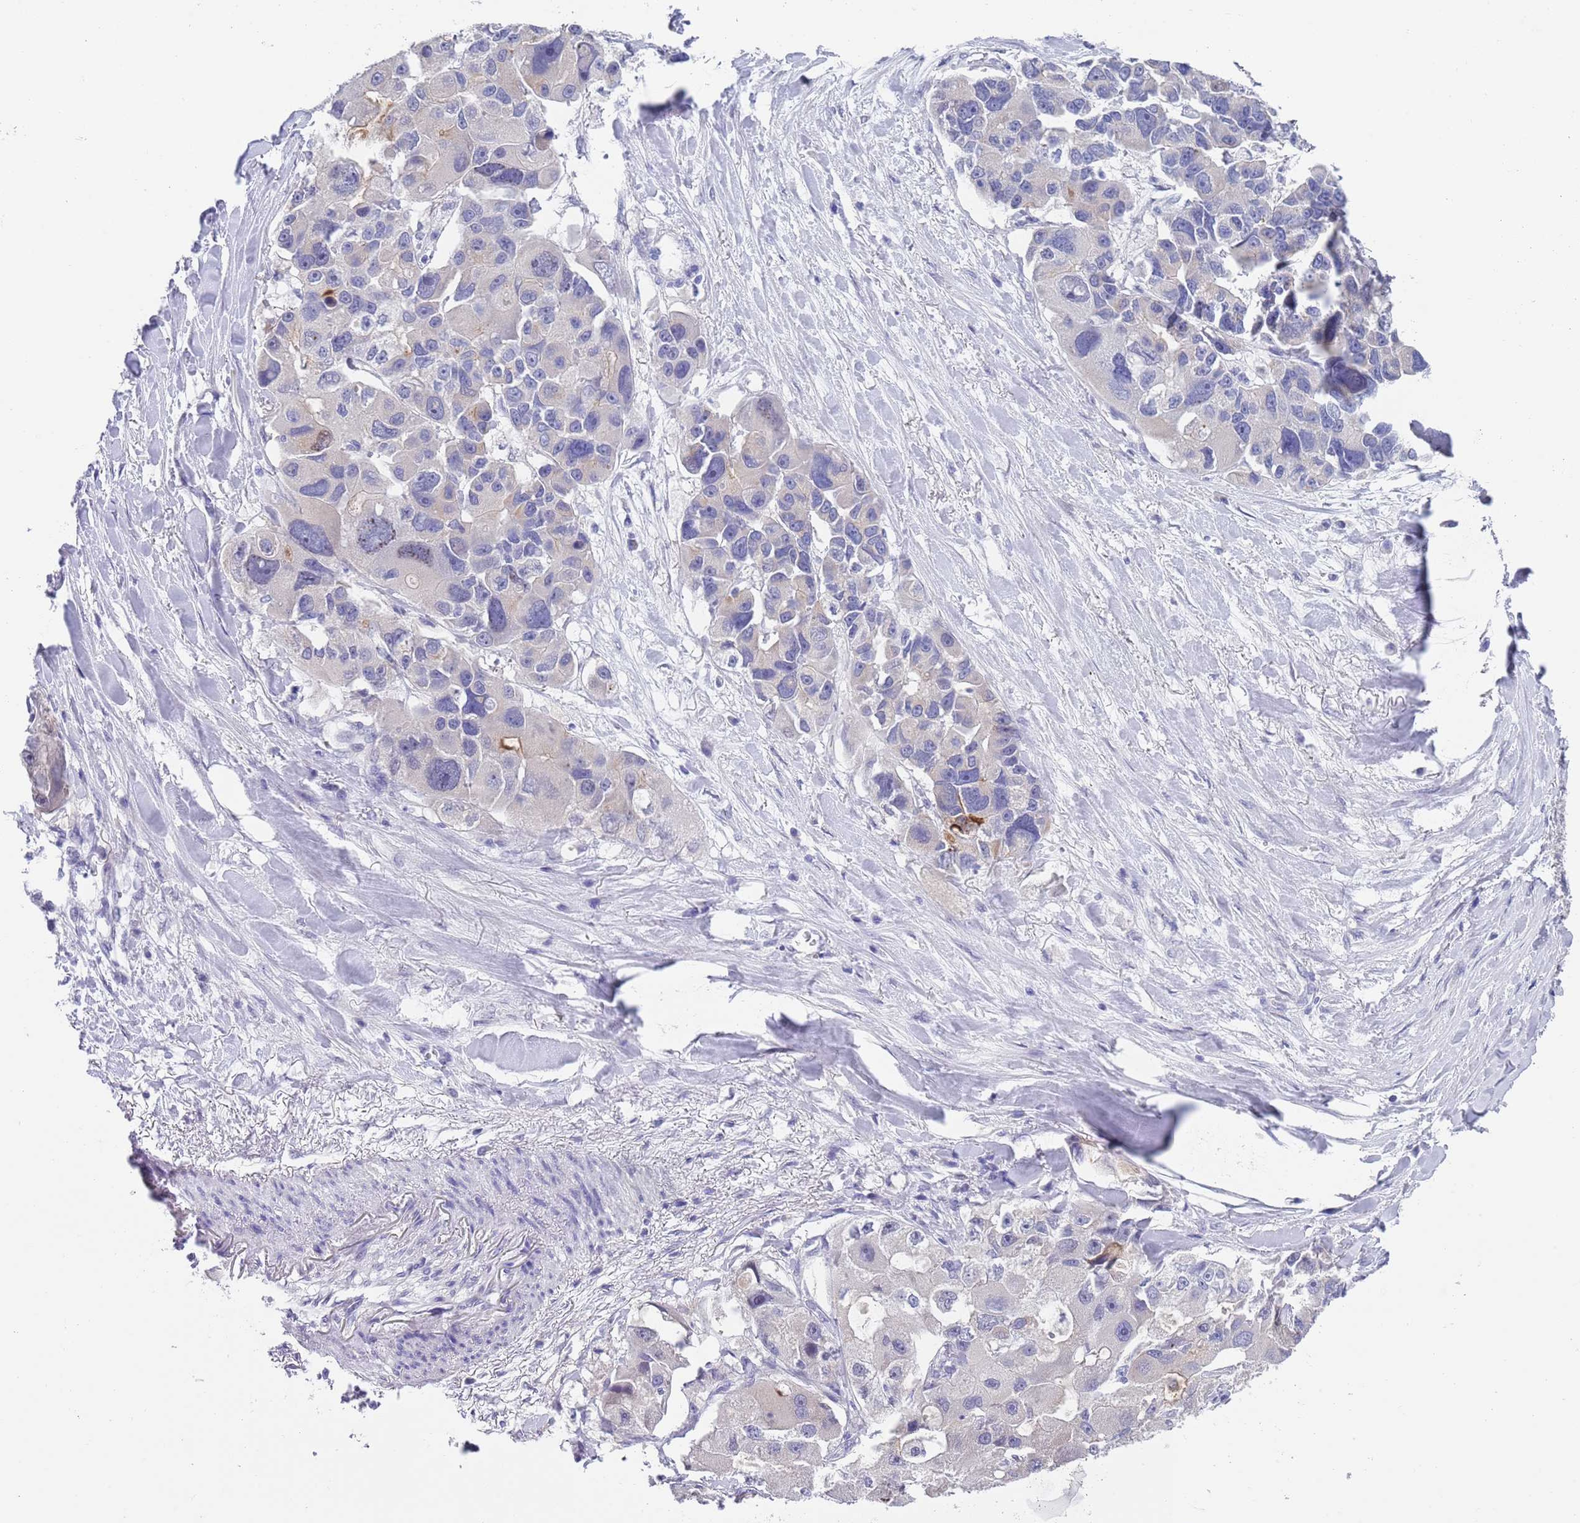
{"staining": {"intensity": "negative", "quantity": "none", "location": "none"}, "tissue": "lung cancer", "cell_type": "Tumor cells", "image_type": "cancer", "snomed": [{"axis": "morphology", "description": "Adenocarcinoma, NOS"}, {"axis": "topography", "description": "Lung"}], "caption": "Human lung adenocarcinoma stained for a protein using IHC displays no positivity in tumor cells.", "gene": "SPIRE2", "patient": {"sex": "female", "age": 54}}